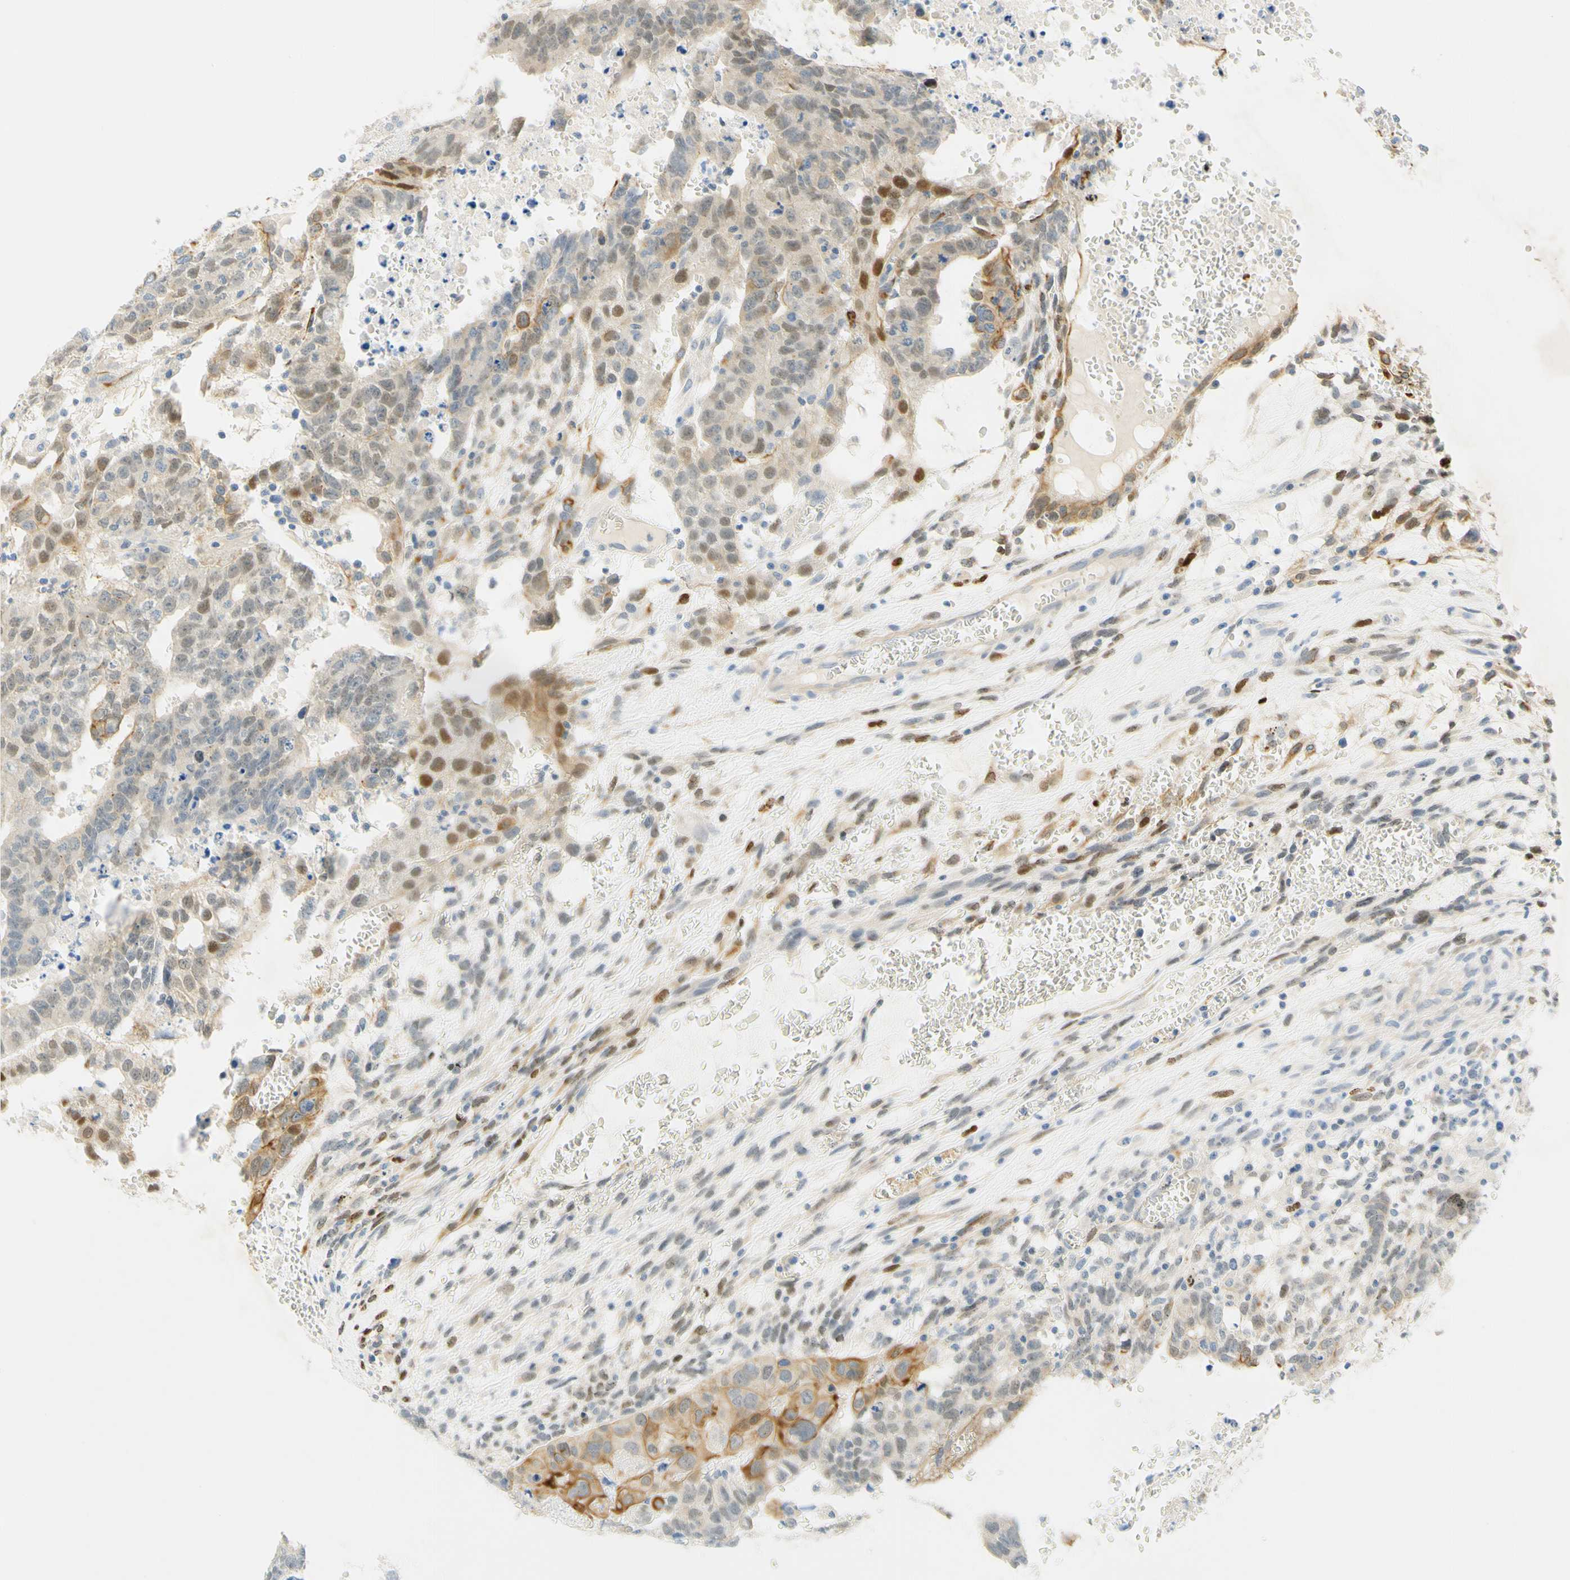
{"staining": {"intensity": "moderate", "quantity": "25%-75%", "location": "cytoplasmic/membranous,nuclear"}, "tissue": "testis cancer", "cell_type": "Tumor cells", "image_type": "cancer", "snomed": [{"axis": "morphology", "description": "Seminoma, NOS"}, {"axis": "morphology", "description": "Carcinoma, Embryonal, NOS"}, {"axis": "topography", "description": "Testis"}], "caption": "A micrograph of testis embryonal carcinoma stained for a protein reveals moderate cytoplasmic/membranous and nuclear brown staining in tumor cells.", "gene": "ENTREP2", "patient": {"sex": "male", "age": 52}}